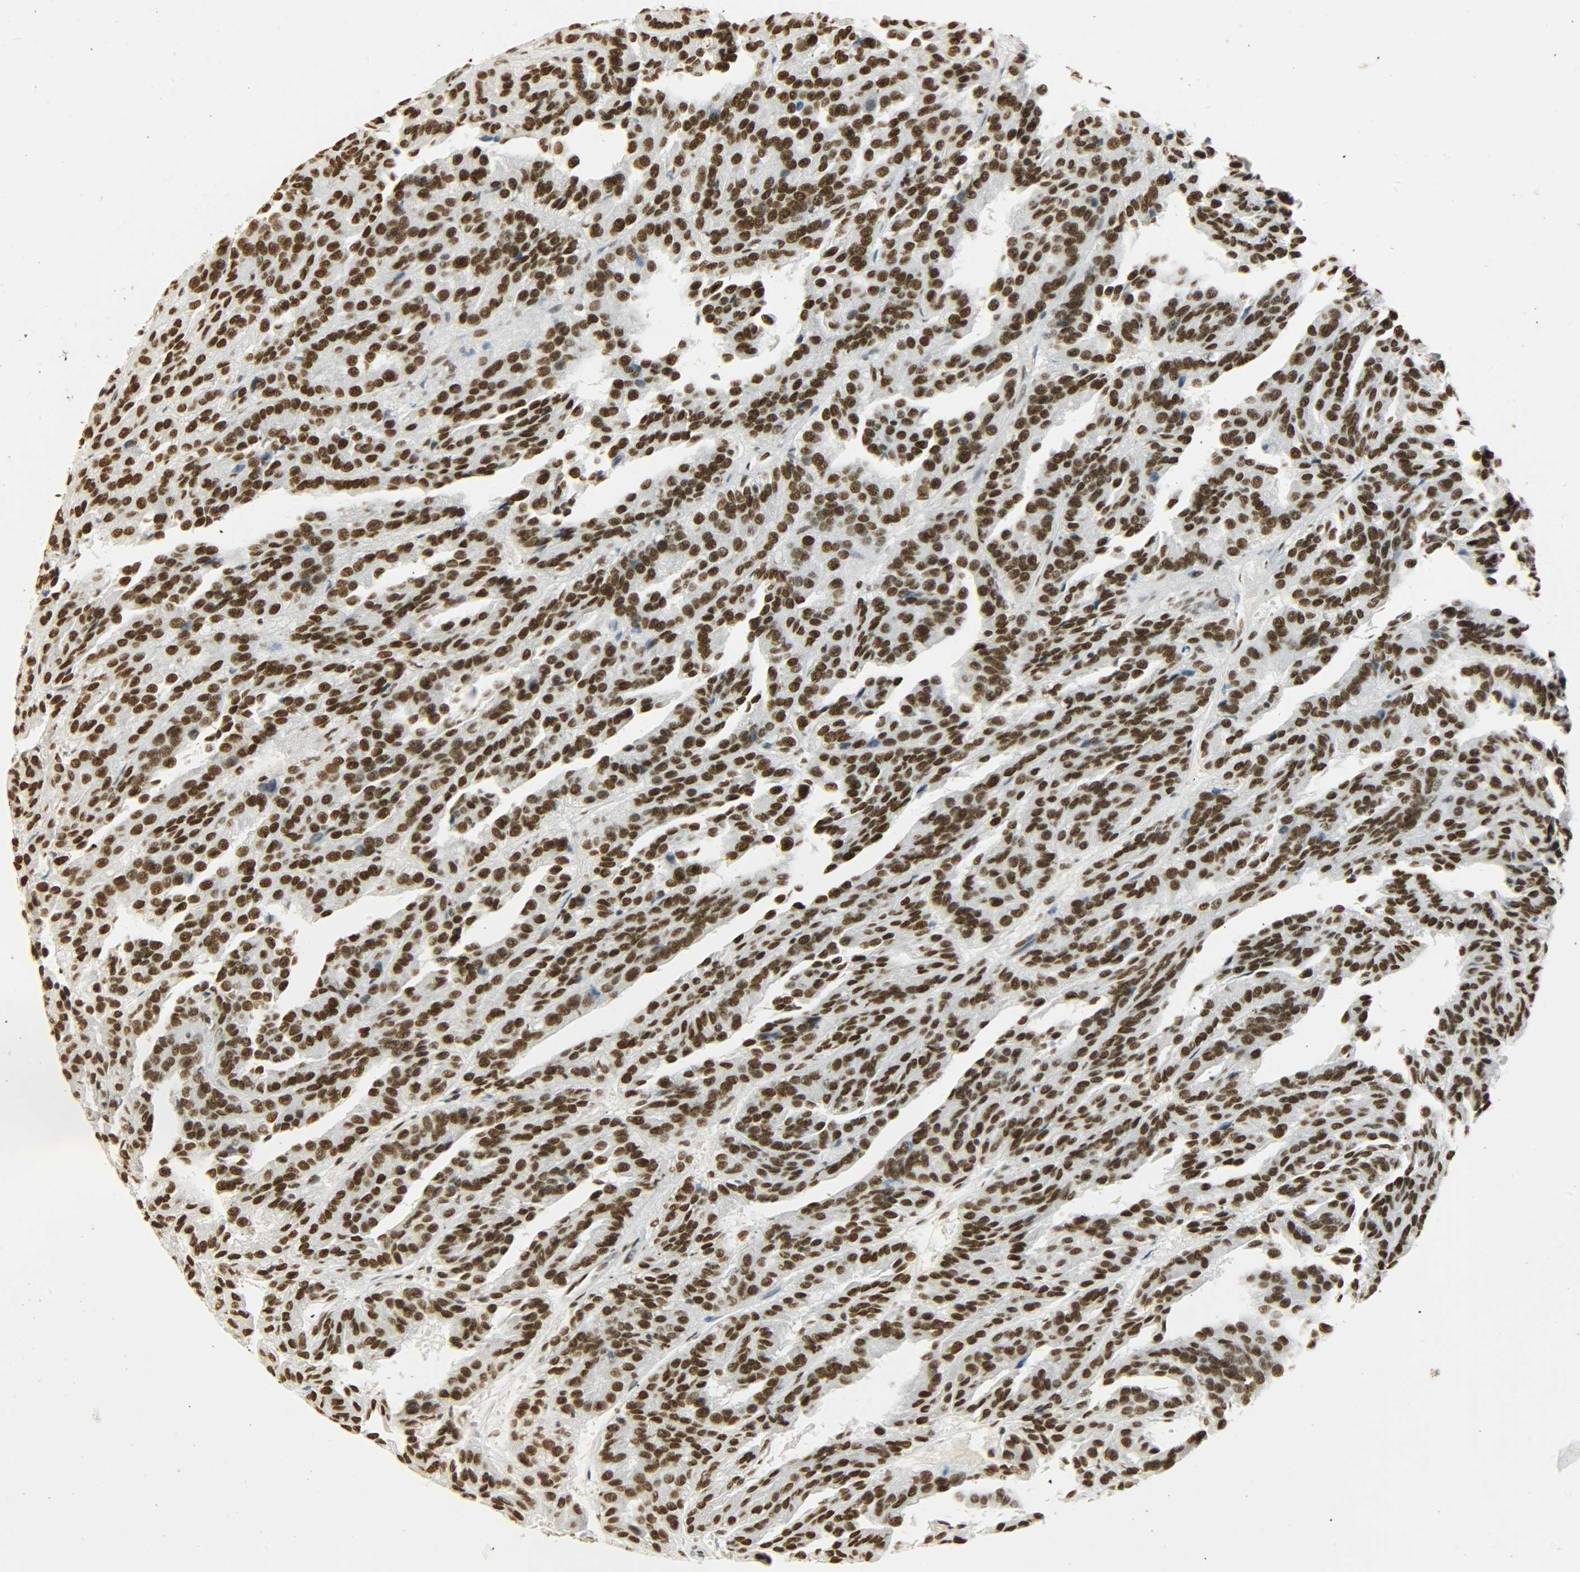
{"staining": {"intensity": "strong", "quantity": ">75%", "location": "nuclear"}, "tissue": "renal cancer", "cell_type": "Tumor cells", "image_type": "cancer", "snomed": [{"axis": "morphology", "description": "Adenocarcinoma, NOS"}, {"axis": "topography", "description": "Kidney"}], "caption": "Renal cancer (adenocarcinoma) stained with immunohistochemistry exhibits strong nuclear expression in about >75% of tumor cells. (DAB = brown stain, brightfield microscopy at high magnification).", "gene": "KHDRBS1", "patient": {"sex": "male", "age": 46}}